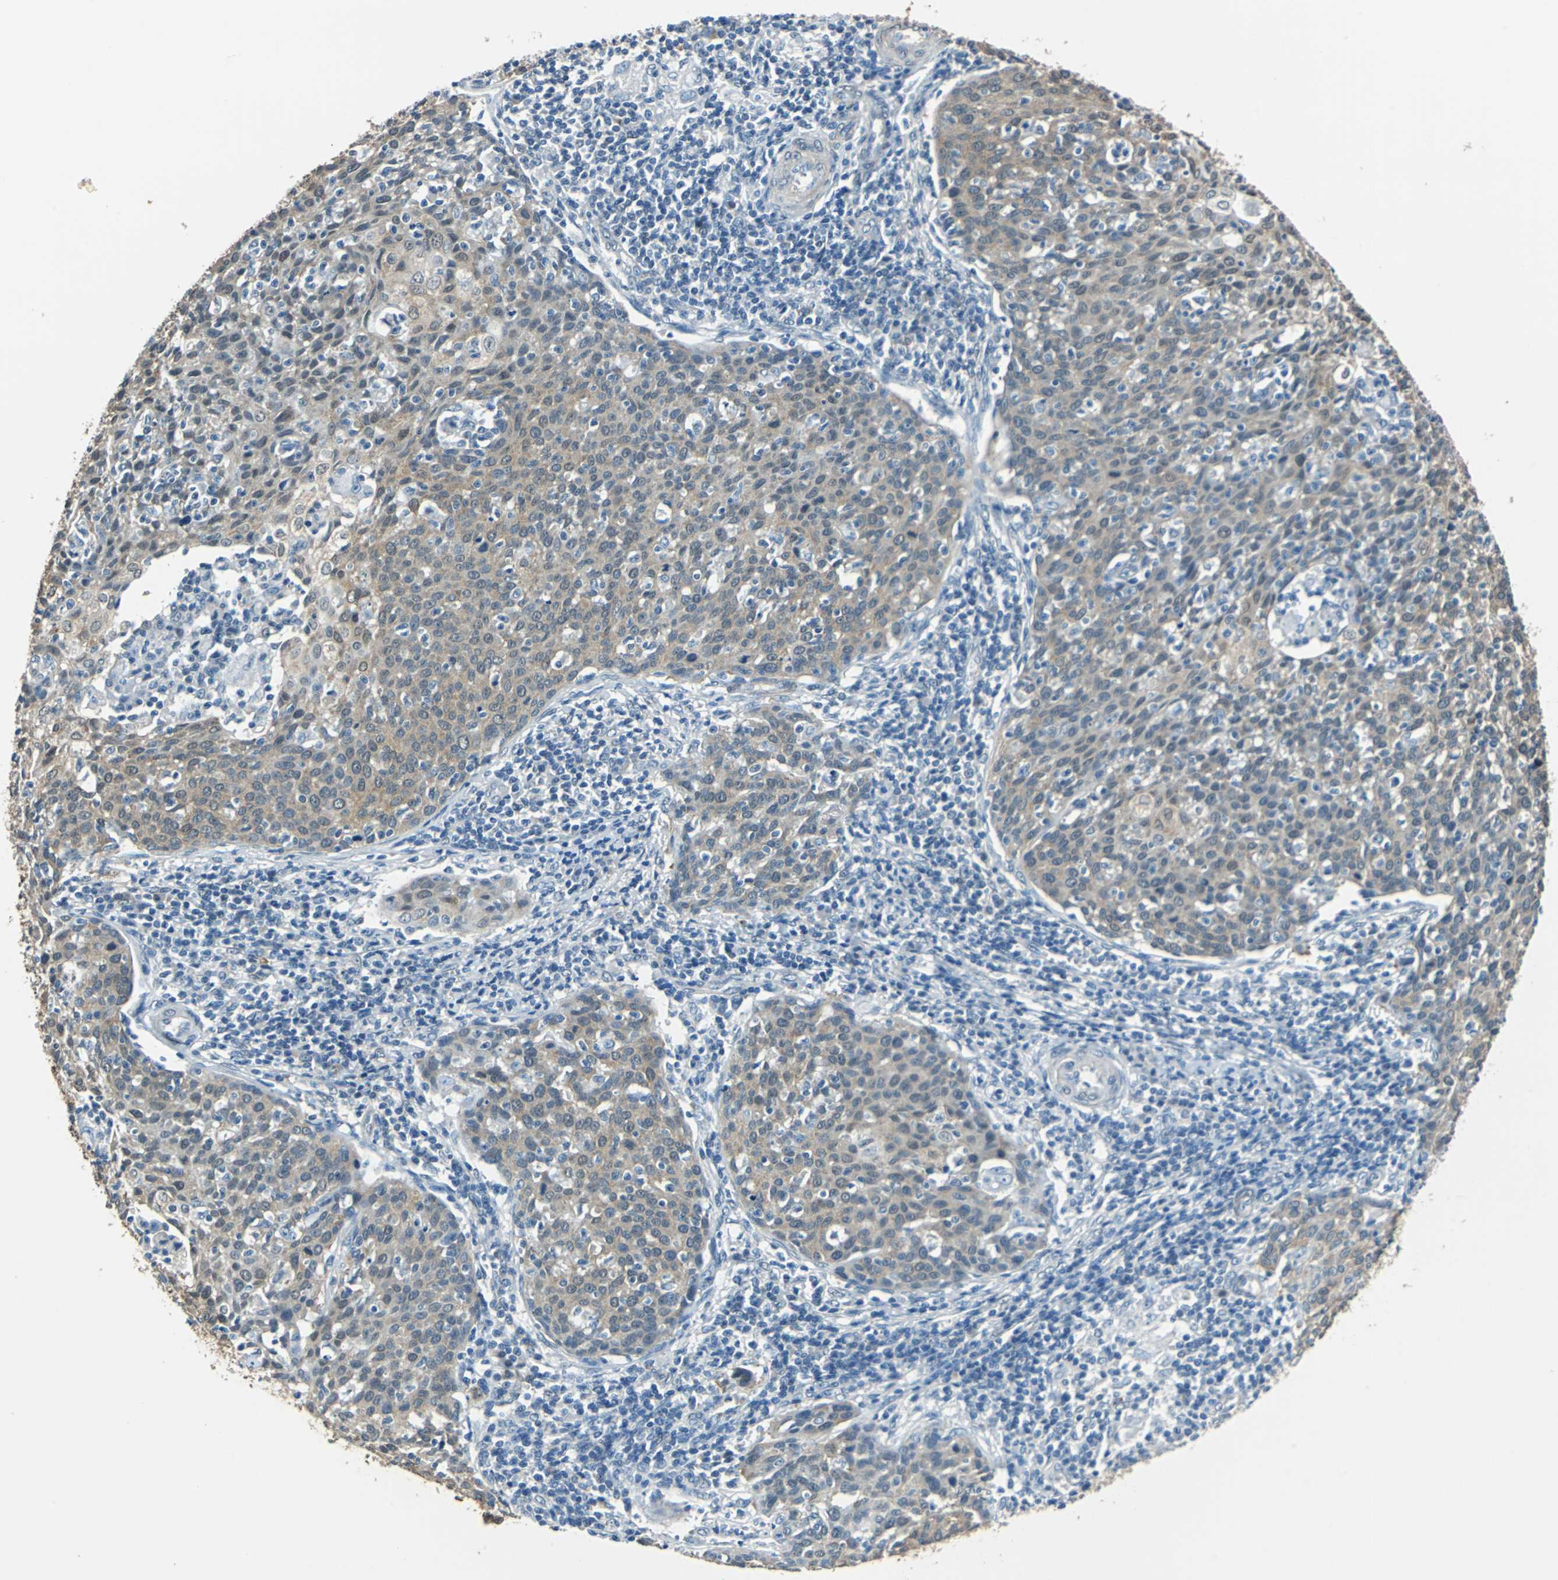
{"staining": {"intensity": "moderate", "quantity": ">75%", "location": "cytoplasmic/membranous"}, "tissue": "cervical cancer", "cell_type": "Tumor cells", "image_type": "cancer", "snomed": [{"axis": "morphology", "description": "Squamous cell carcinoma, NOS"}, {"axis": "topography", "description": "Cervix"}], "caption": "This image demonstrates IHC staining of cervical cancer, with medium moderate cytoplasmic/membranous expression in about >75% of tumor cells.", "gene": "FKBP4", "patient": {"sex": "female", "age": 38}}